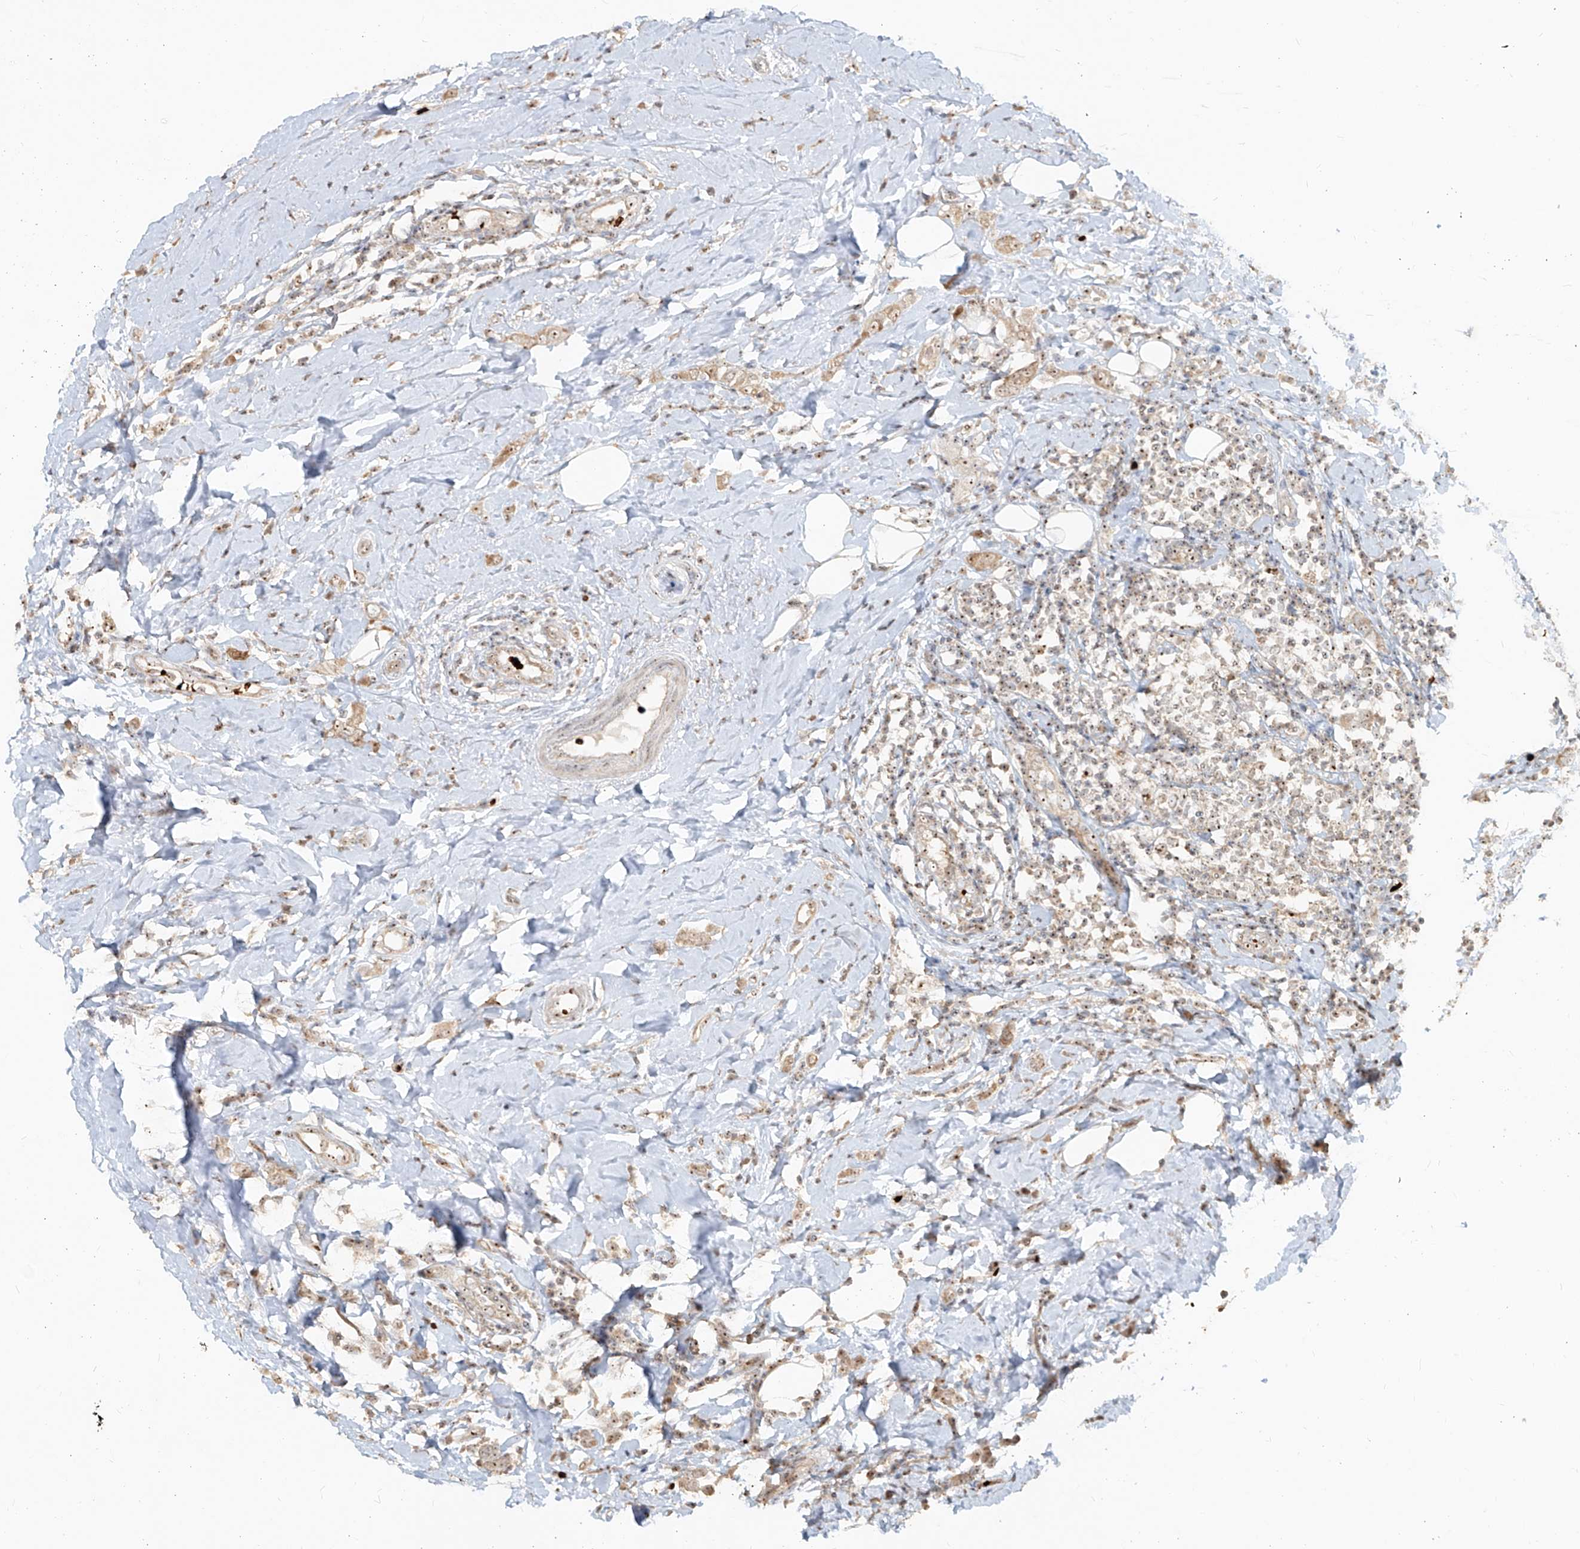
{"staining": {"intensity": "weak", "quantity": ">75%", "location": "cytoplasmic/membranous,nuclear"}, "tissue": "breast cancer", "cell_type": "Tumor cells", "image_type": "cancer", "snomed": [{"axis": "morphology", "description": "Lobular carcinoma"}, {"axis": "topography", "description": "Breast"}], "caption": "Immunohistochemistry of lobular carcinoma (breast) displays low levels of weak cytoplasmic/membranous and nuclear expression in about >75% of tumor cells.", "gene": "BYSL", "patient": {"sex": "female", "age": 47}}